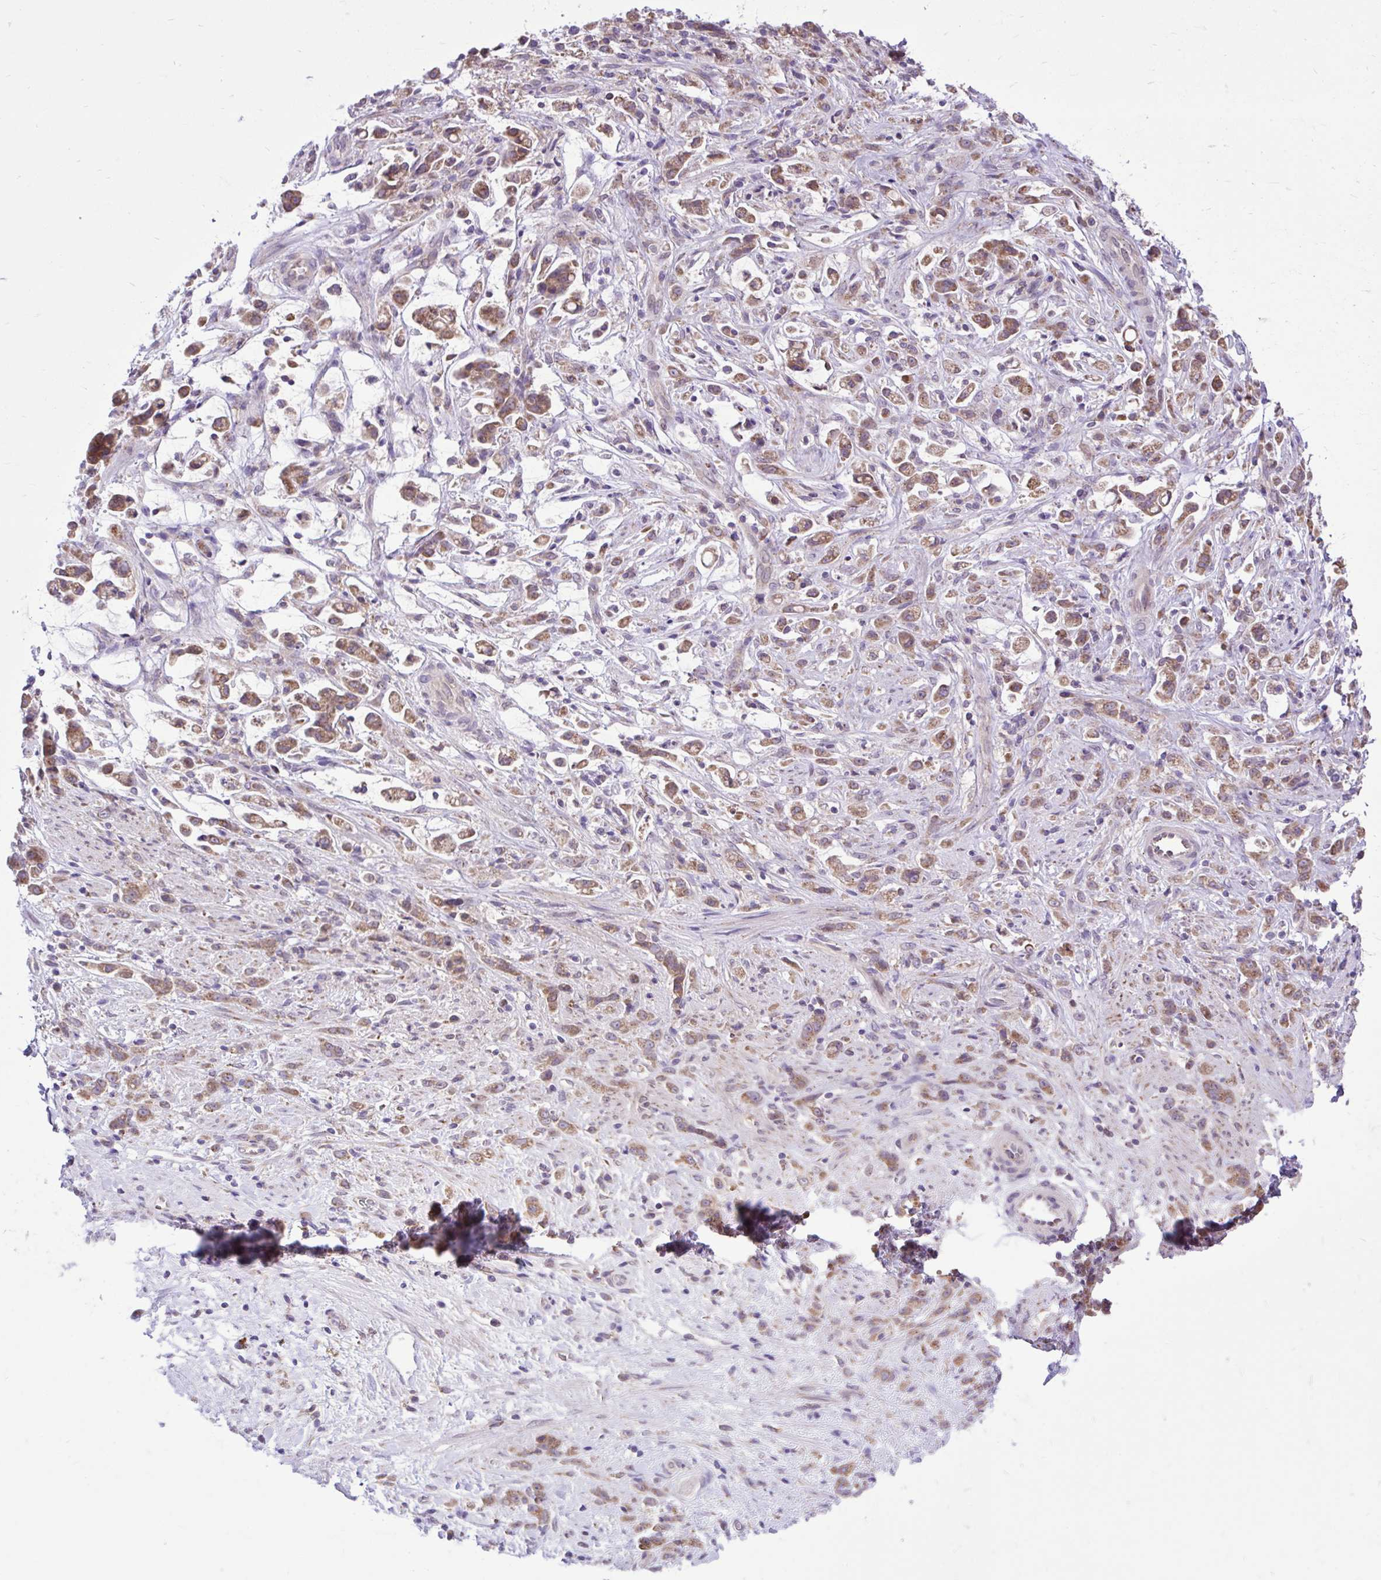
{"staining": {"intensity": "moderate", "quantity": ">75%", "location": "cytoplasmic/membranous"}, "tissue": "stomach cancer", "cell_type": "Tumor cells", "image_type": "cancer", "snomed": [{"axis": "morphology", "description": "Adenocarcinoma, NOS"}, {"axis": "topography", "description": "Stomach"}], "caption": "IHC histopathology image of stomach adenocarcinoma stained for a protein (brown), which reveals medium levels of moderate cytoplasmic/membranous positivity in about >75% of tumor cells.", "gene": "CEACAM18", "patient": {"sex": "female", "age": 60}}